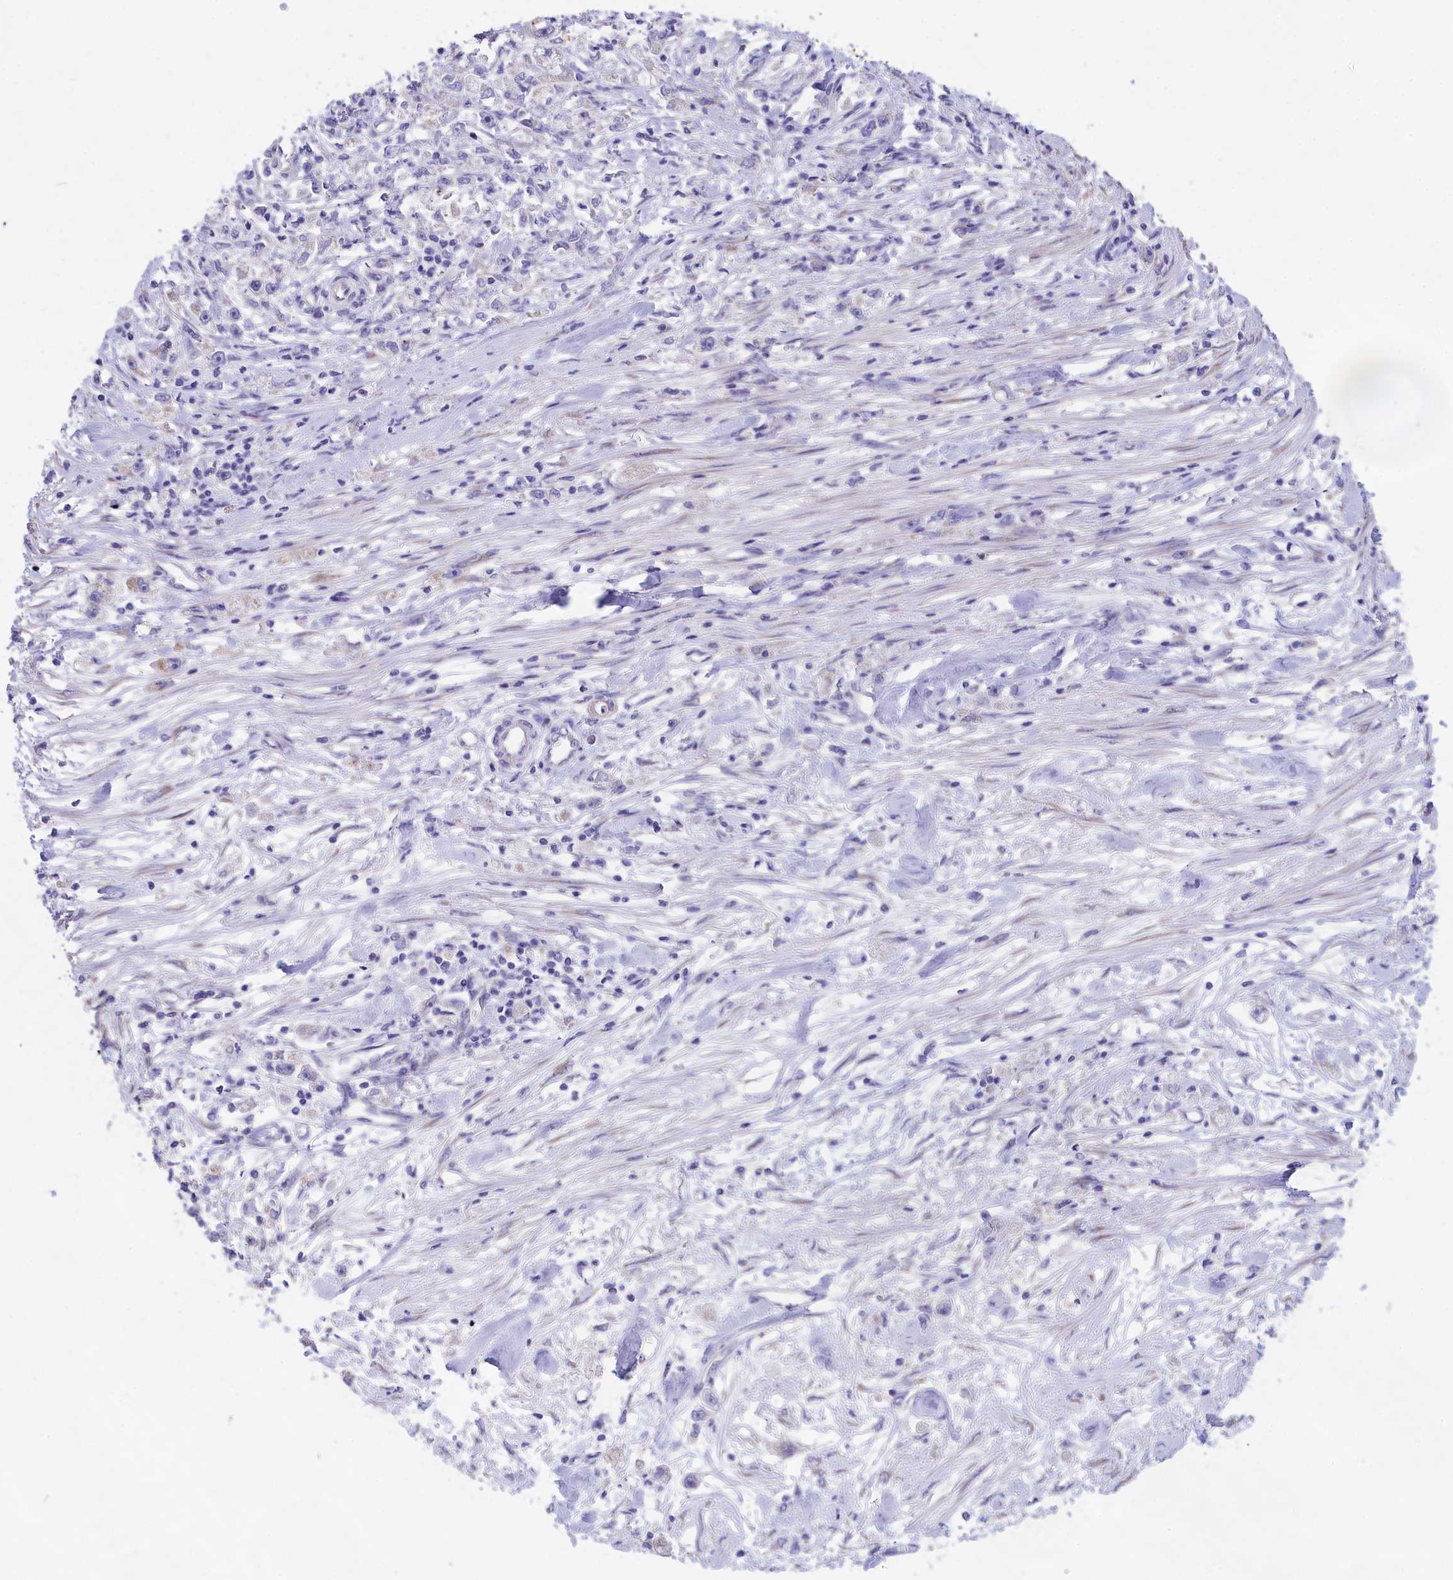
{"staining": {"intensity": "negative", "quantity": "none", "location": "none"}, "tissue": "stomach cancer", "cell_type": "Tumor cells", "image_type": "cancer", "snomed": [{"axis": "morphology", "description": "Adenocarcinoma, NOS"}, {"axis": "topography", "description": "Stomach"}], "caption": "High magnification brightfield microscopy of stomach cancer stained with DAB (3,3'-diaminobenzidine) (brown) and counterstained with hematoxylin (blue): tumor cells show no significant expression.", "gene": "CYP2U1", "patient": {"sex": "female", "age": 59}}